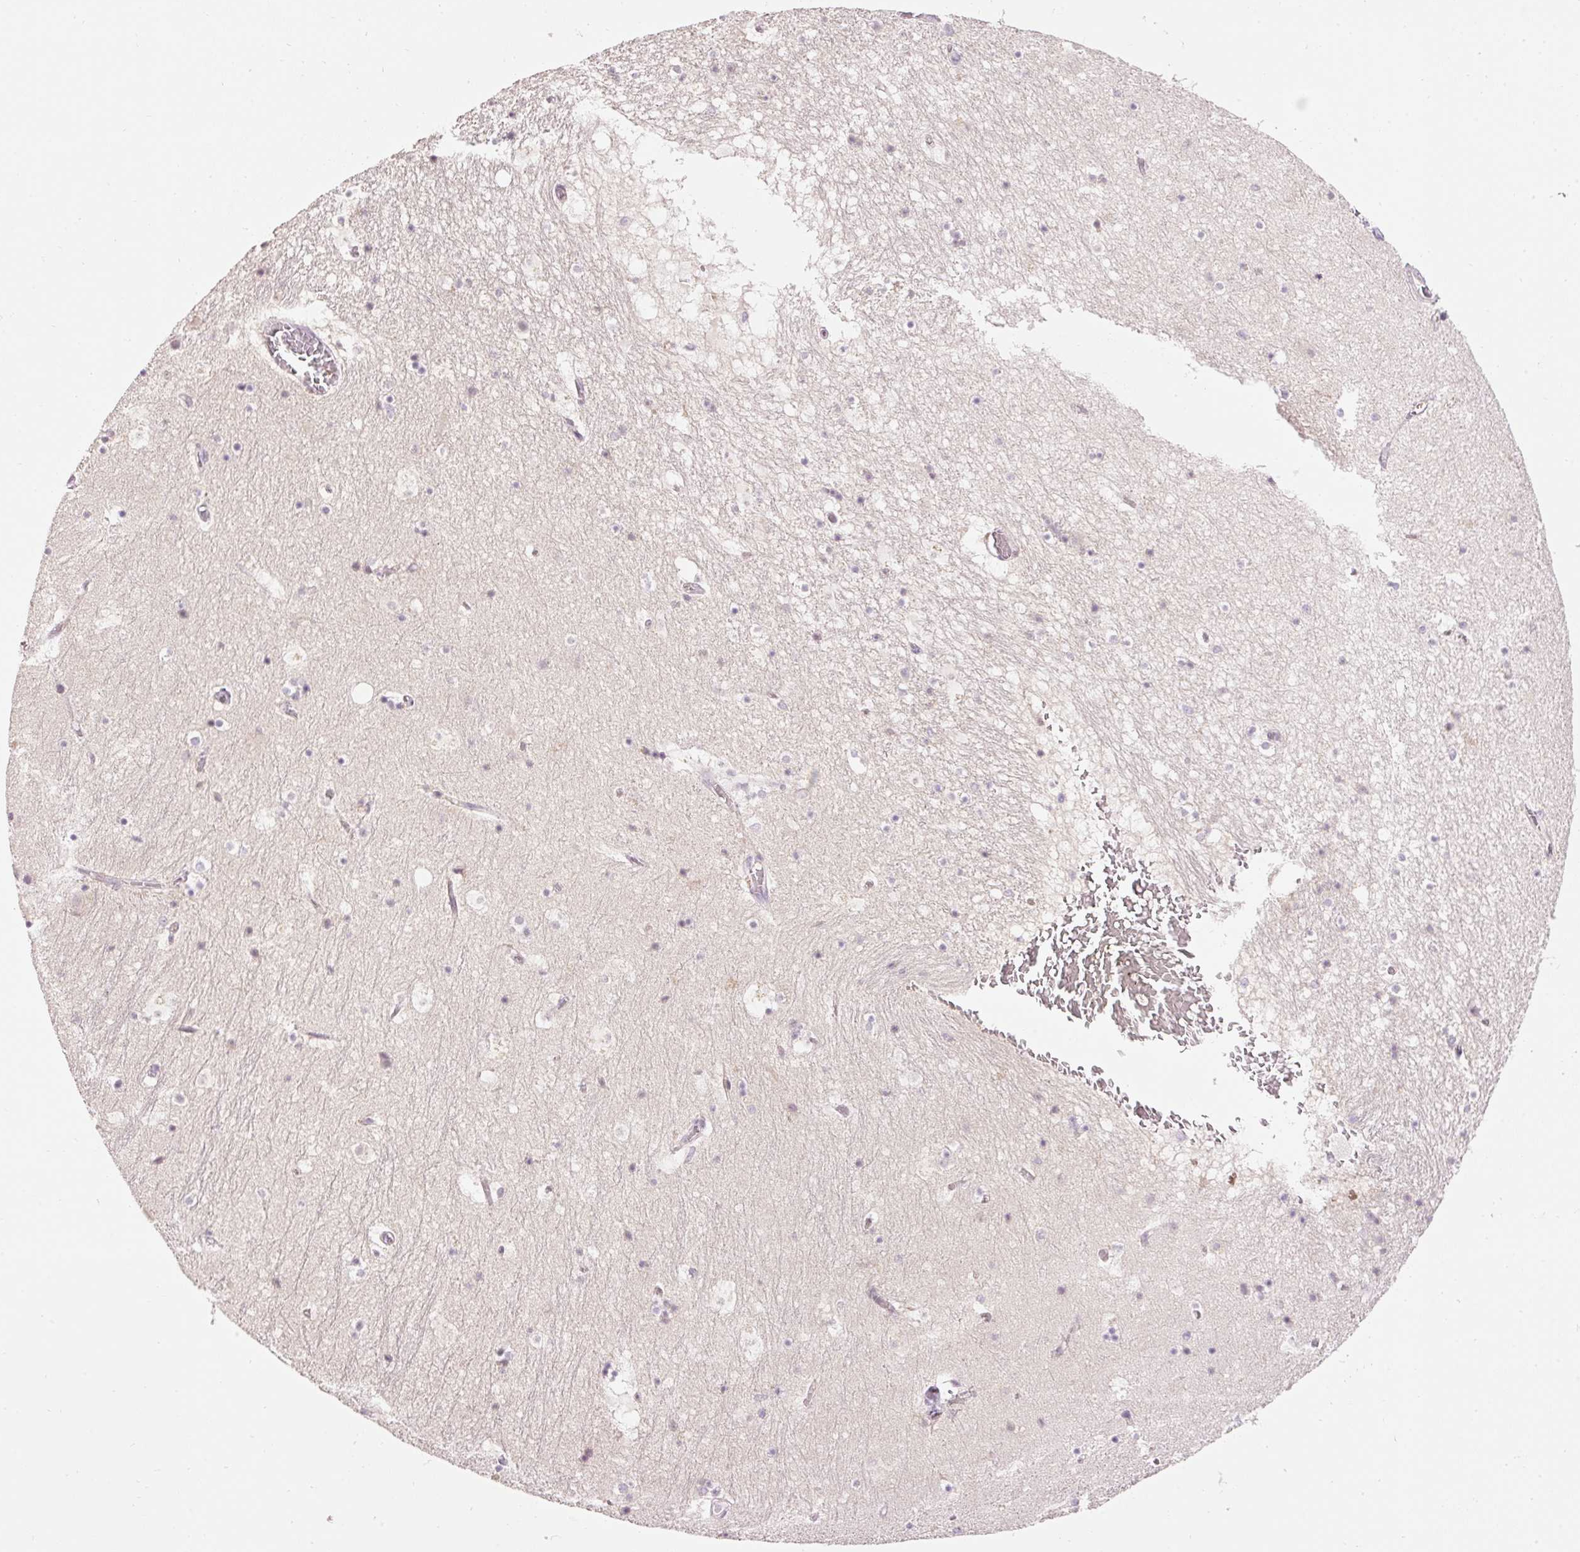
{"staining": {"intensity": "negative", "quantity": "none", "location": "none"}, "tissue": "hippocampus", "cell_type": "Glial cells", "image_type": "normal", "snomed": [{"axis": "morphology", "description": "Normal tissue, NOS"}, {"axis": "topography", "description": "Hippocampus"}], "caption": "DAB (3,3'-diaminobenzidine) immunohistochemical staining of unremarkable hippocampus exhibits no significant expression in glial cells. (DAB immunohistochemistry (IHC), high magnification).", "gene": "ABHD11", "patient": {"sex": "female", "age": 52}}